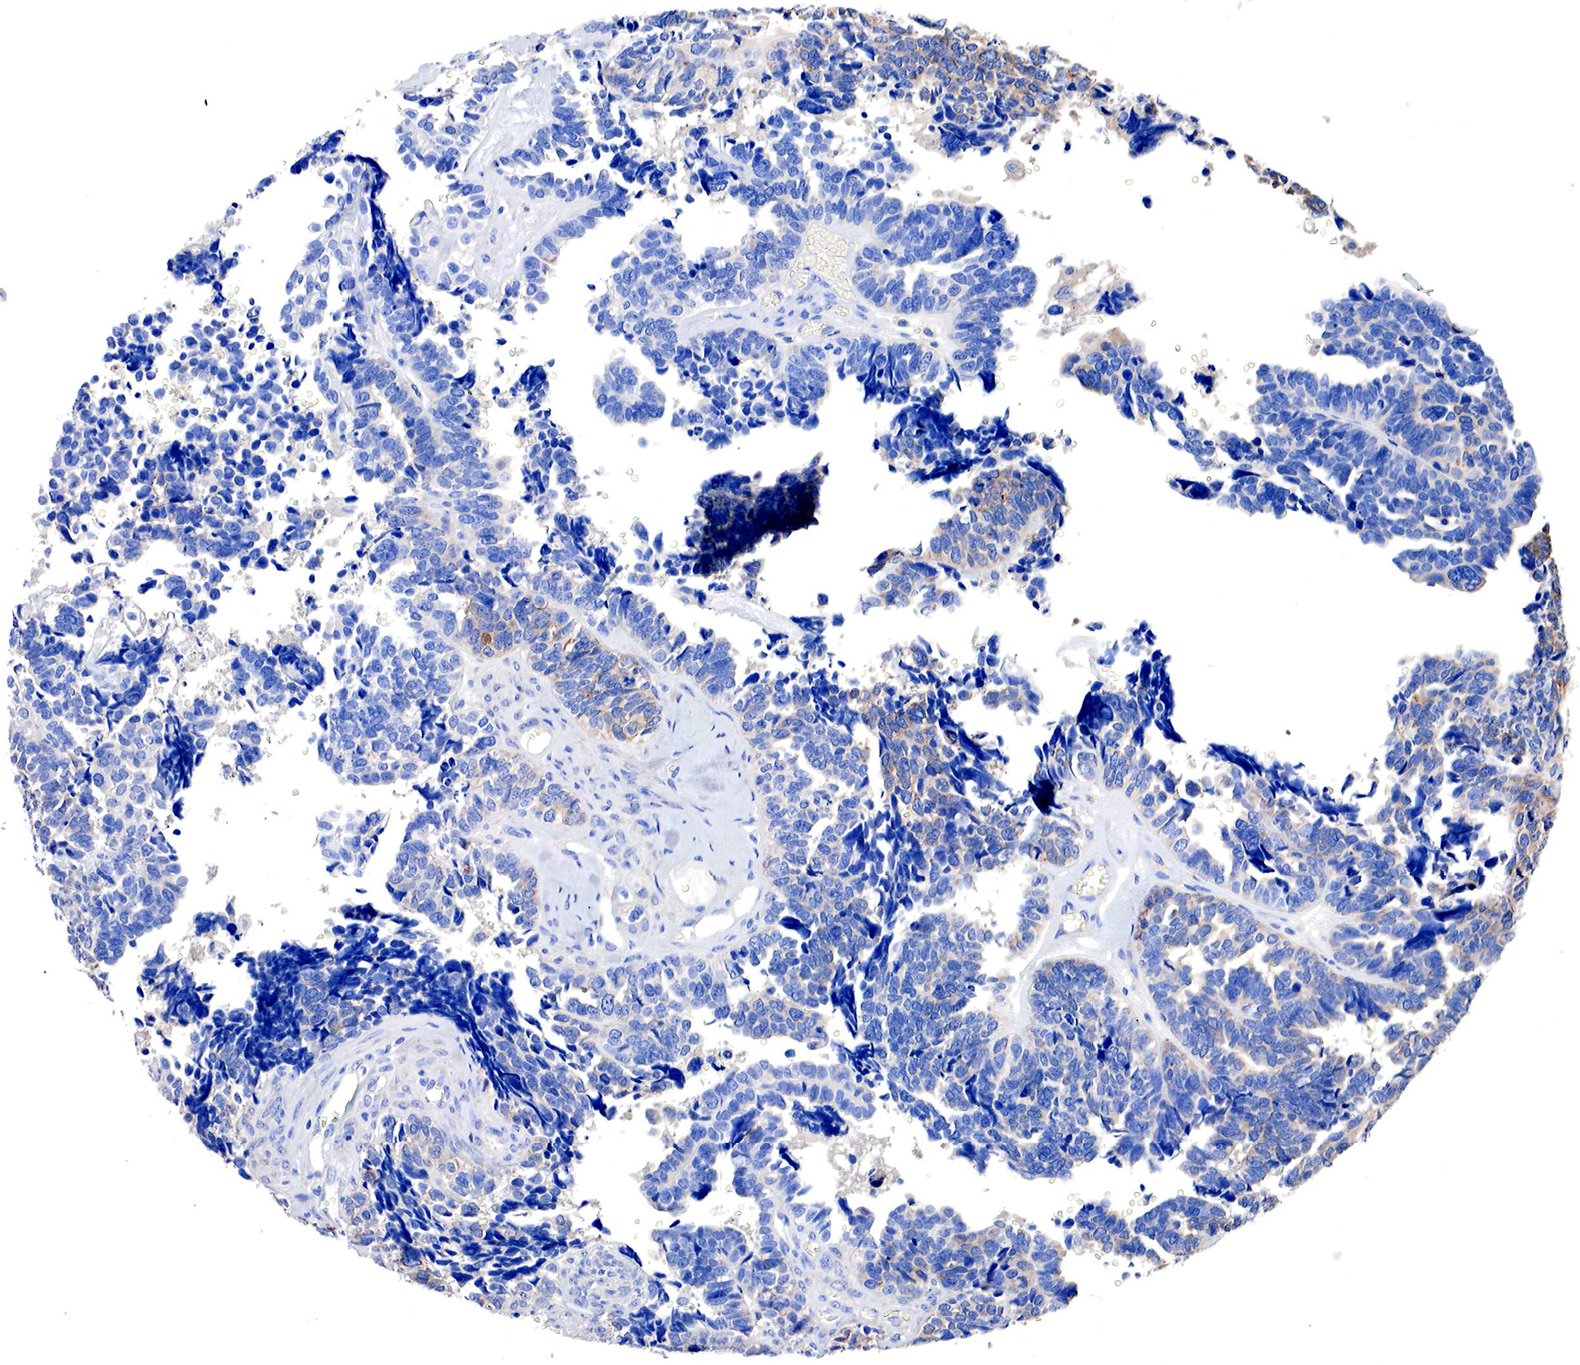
{"staining": {"intensity": "weak", "quantity": "25%-75%", "location": "cytoplasmic/membranous"}, "tissue": "ovarian cancer", "cell_type": "Tumor cells", "image_type": "cancer", "snomed": [{"axis": "morphology", "description": "Cystadenocarcinoma, serous, NOS"}, {"axis": "topography", "description": "Ovary"}], "caption": "Weak cytoplasmic/membranous protein expression is identified in about 25%-75% of tumor cells in ovarian cancer.", "gene": "RDX", "patient": {"sex": "female", "age": 77}}